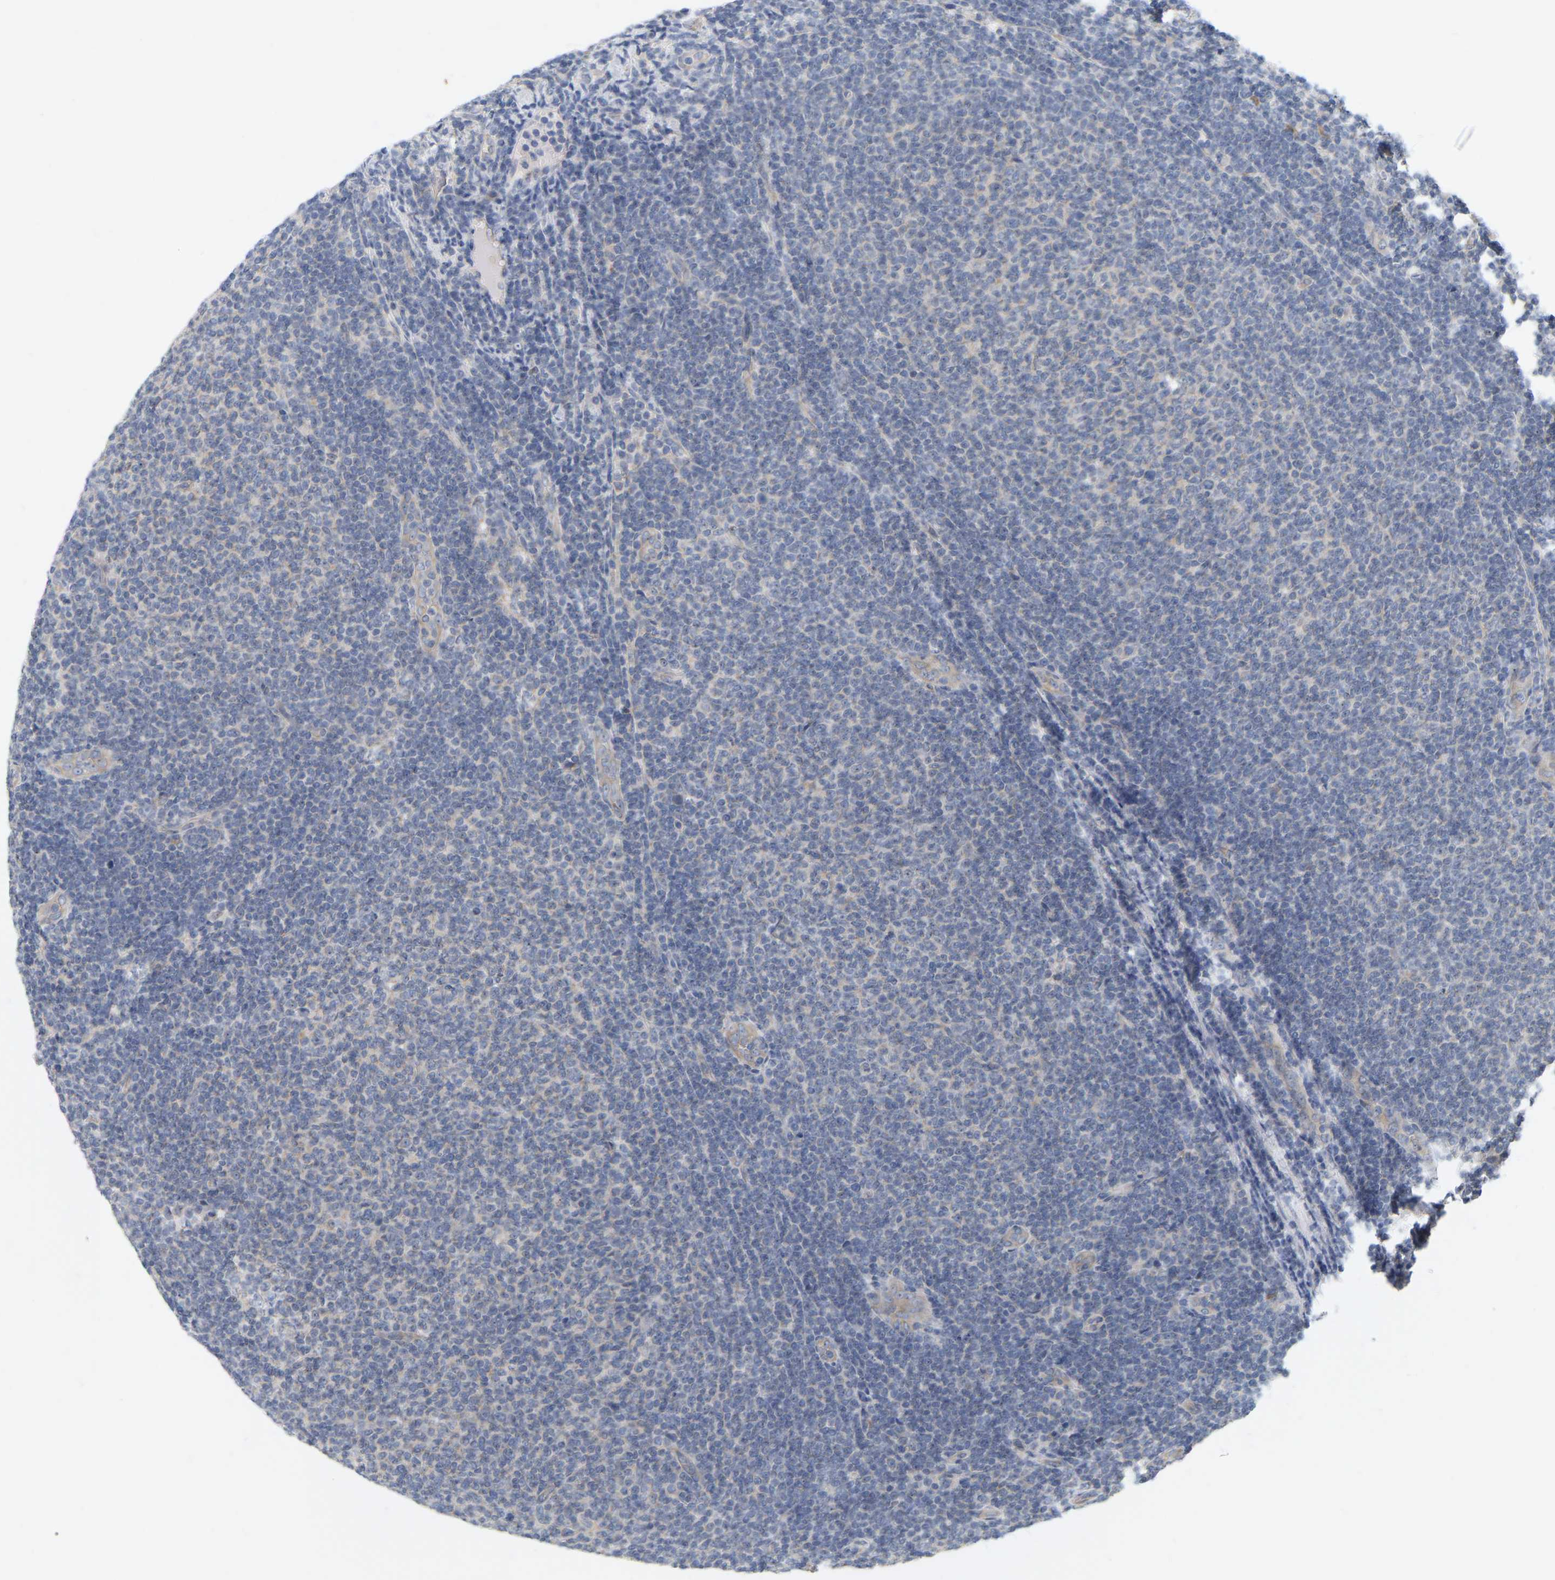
{"staining": {"intensity": "negative", "quantity": "none", "location": "none"}, "tissue": "lymphoma", "cell_type": "Tumor cells", "image_type": "cancer", "snomed": [{"axis": "morphology", "description": "Malignant lymphoma, non-Hodgkin's type, Low grade"}, {"axis": "topography", "description": "Lymph node"}], "caption": "High magnification brightfield microscopy of lymphoma stained with DAB (3,3'-diaminobenzidine) (brown) and counterstained with hematoxylin (blue): tumor cells show no significant staining. (DAB (3,3'-diaminobenzidine) IHC with hematoxylin counter stain).", "gene": "MINDY4", "patient": {"sex": "male", "age": 66}}